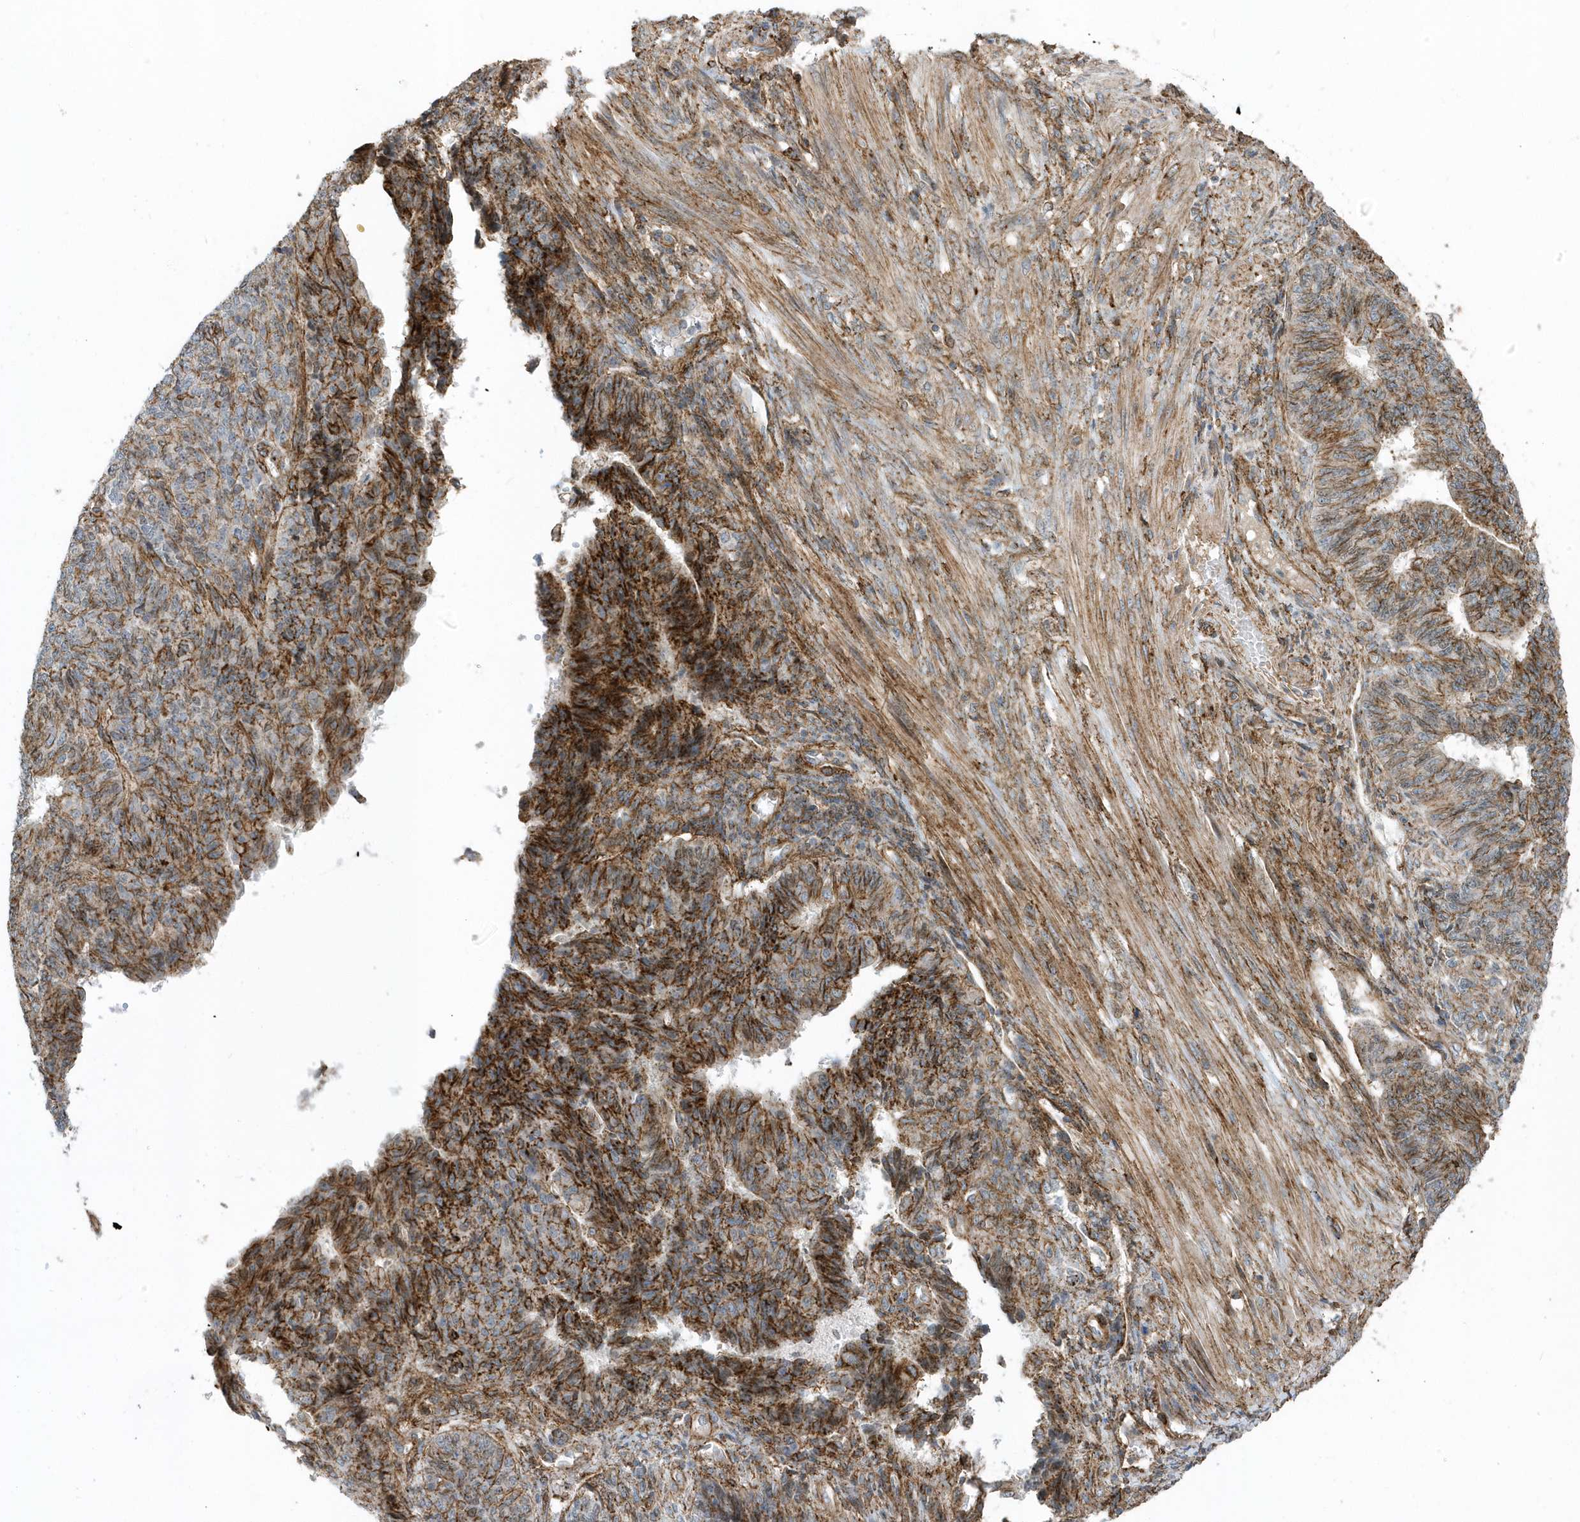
{"staining": {"intensity": "strong", "quantity": ">75%", "location": "cytoplasmic/membranous"}, "tissue": "endometrial cancer", "cell_type": "Tumor cells", "image_type": "cancer", "snomed": [{"axis": "morphology", "description": "Adenocarcinoma, NOS"}, {"axis": "topography", "description": "Endometrium"}], "caption": "About >75% of tumor cells in adenocarcinoma (endometrial) reveal strong cytoplasmic/membranous protein positivity as visualized by brown immunohistochemical staining.", "gene": "HRH4", "patient": {"sex": "female", "age": 32}}